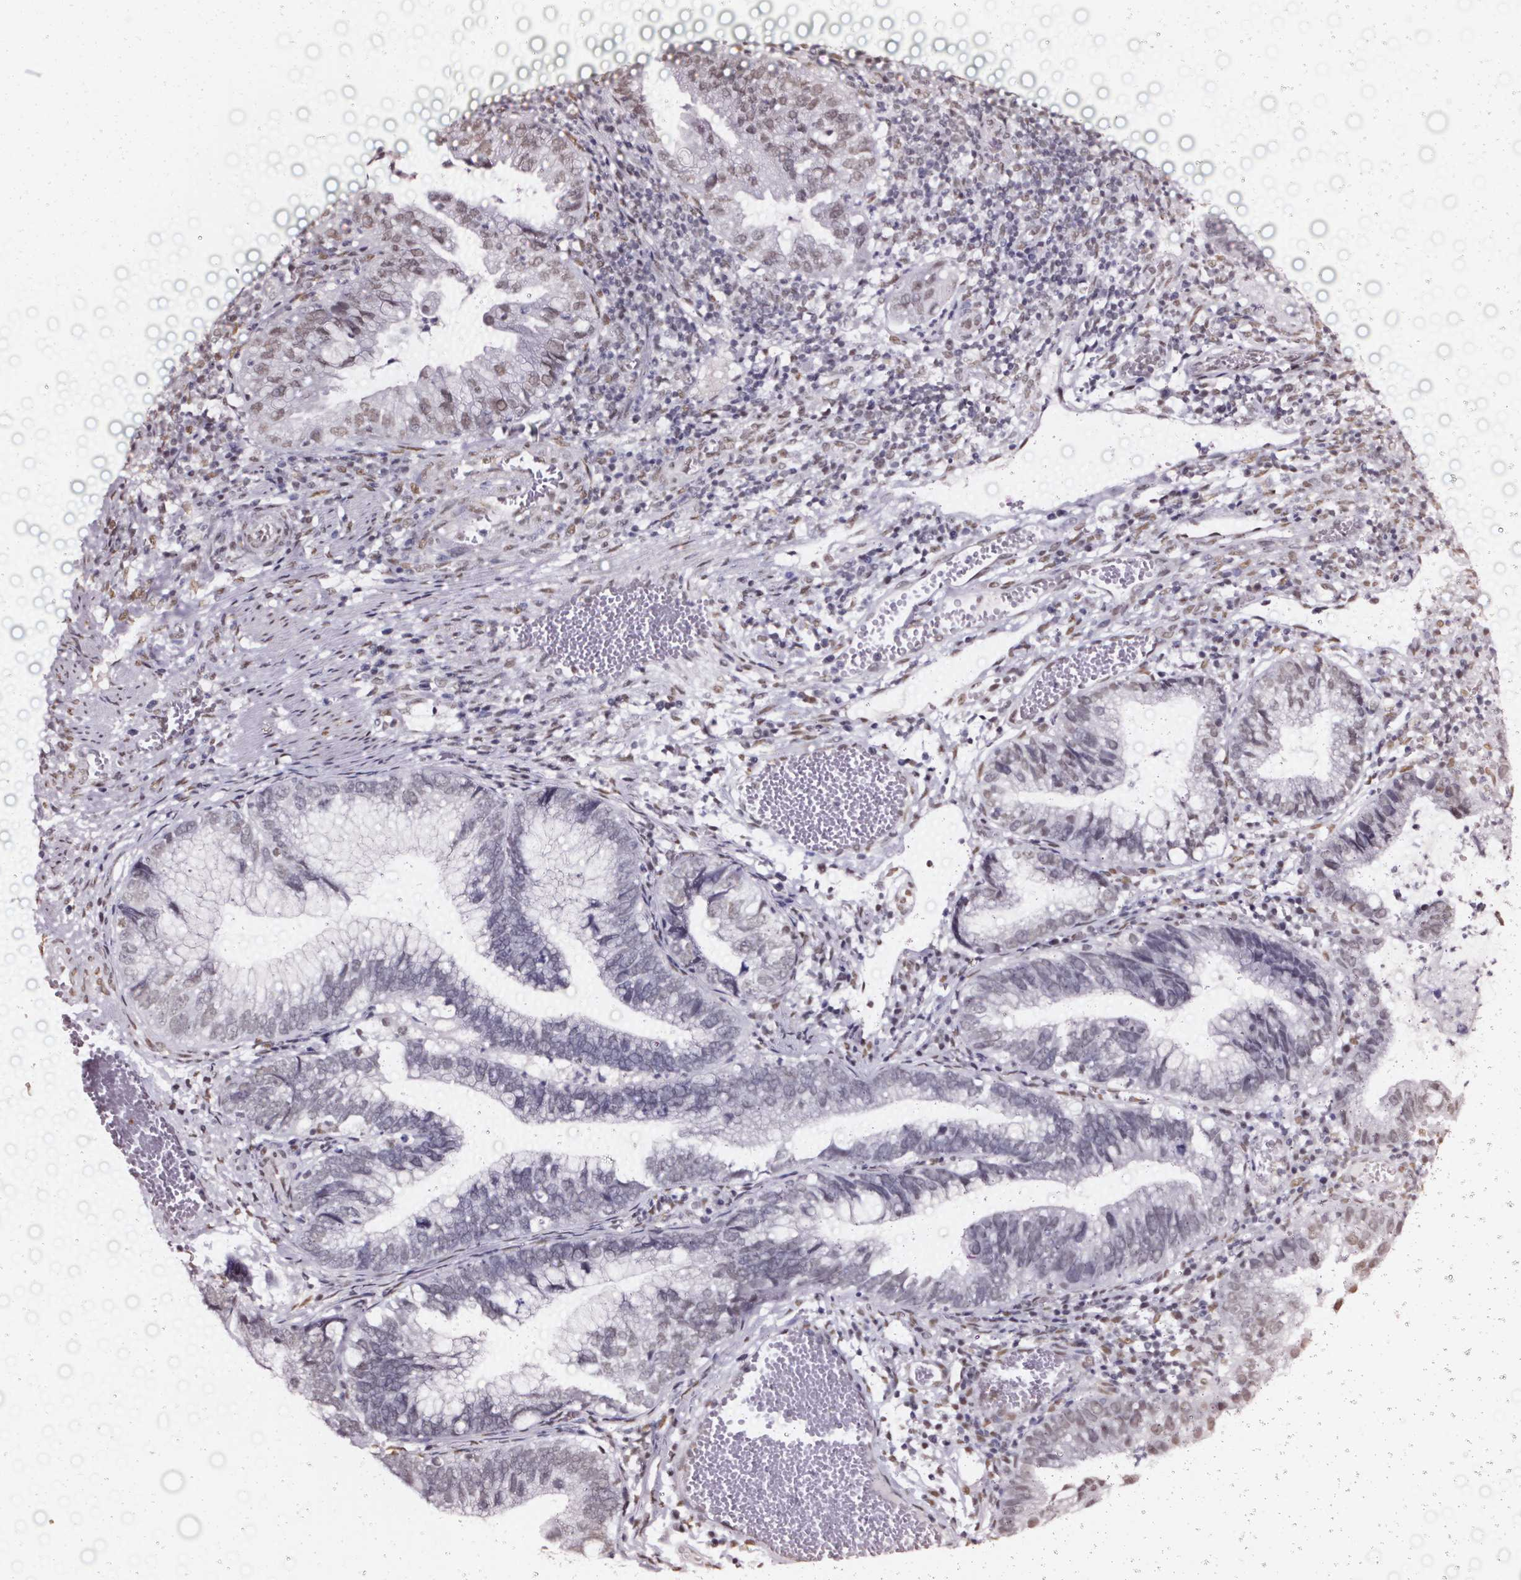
{"staining": {"intensity": "weak", "quantity": "<25%", "location": "nuclear"}, "tissue": "cervical cancer", "cell_type": "Tumor cells", "image_type": "cancer", "snomed": [{"axis": "morphology", "description": "Adenocarcinoma, NOS"}, {"axis": "topography", "description": "Cervix"}], "caption": "Tumor cells are negative for protein expression in human adenocarcinoma (cervical).", "gene": "GP6", "patient": {"sex": "female", "age": 34}}